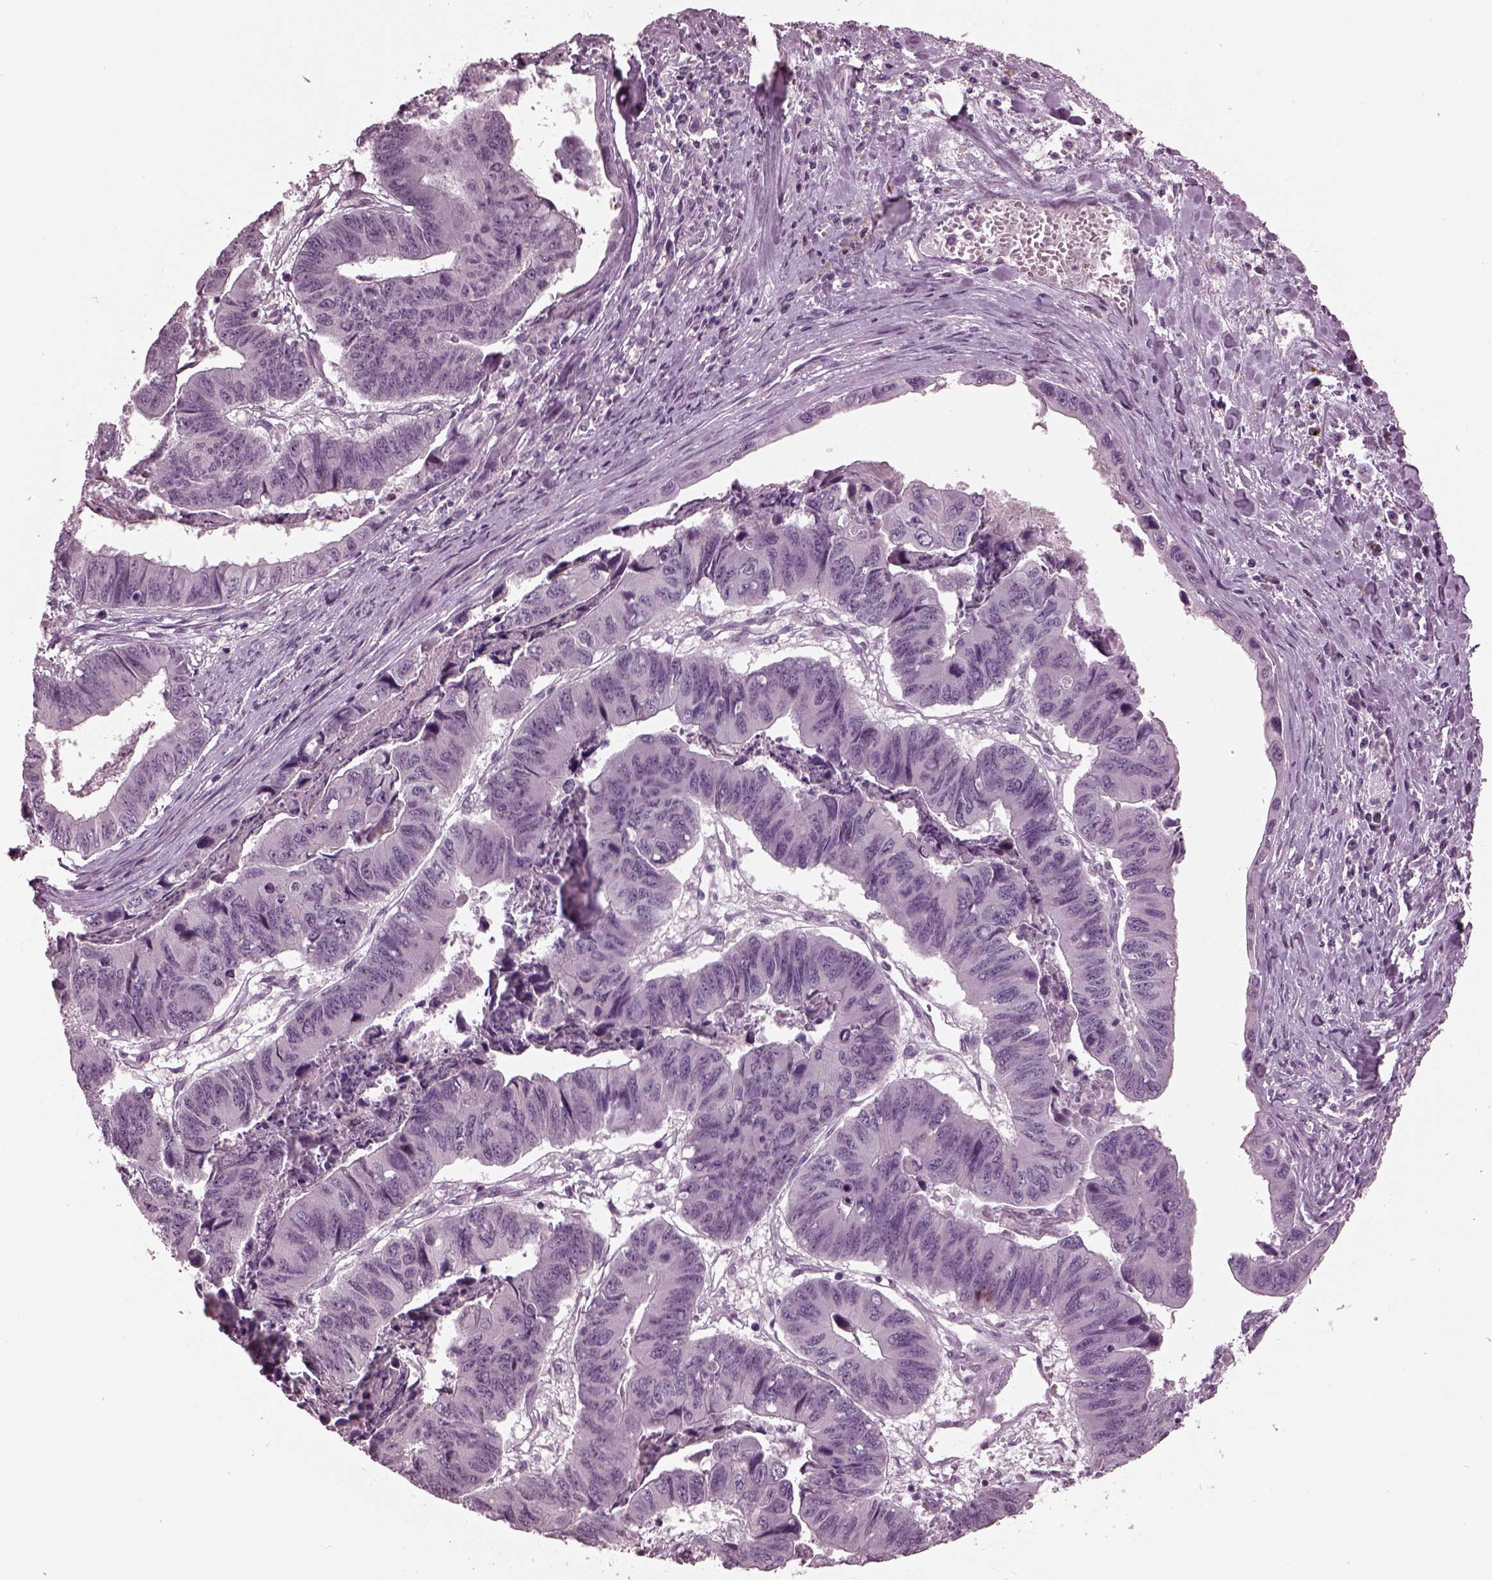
{"staining": {"intensity": "negative", "quantity": "none", "location": "none"}, "tissue": "stomach cancer", "cell_type": "Tumor cells", "image_type": "cancer", "snomed": [{"axis": "morphology", "description": "Adenocarcinoma, NOS"}, {"axis": "topography", "description": "Stomach, lower"}], "caption": "Histopathology image shows no protein positivity in tumor cells of adenocarcinoma (stomach) tissue.", "gene": "MIB2", "patient": {"sex": "male", "age": 77}}